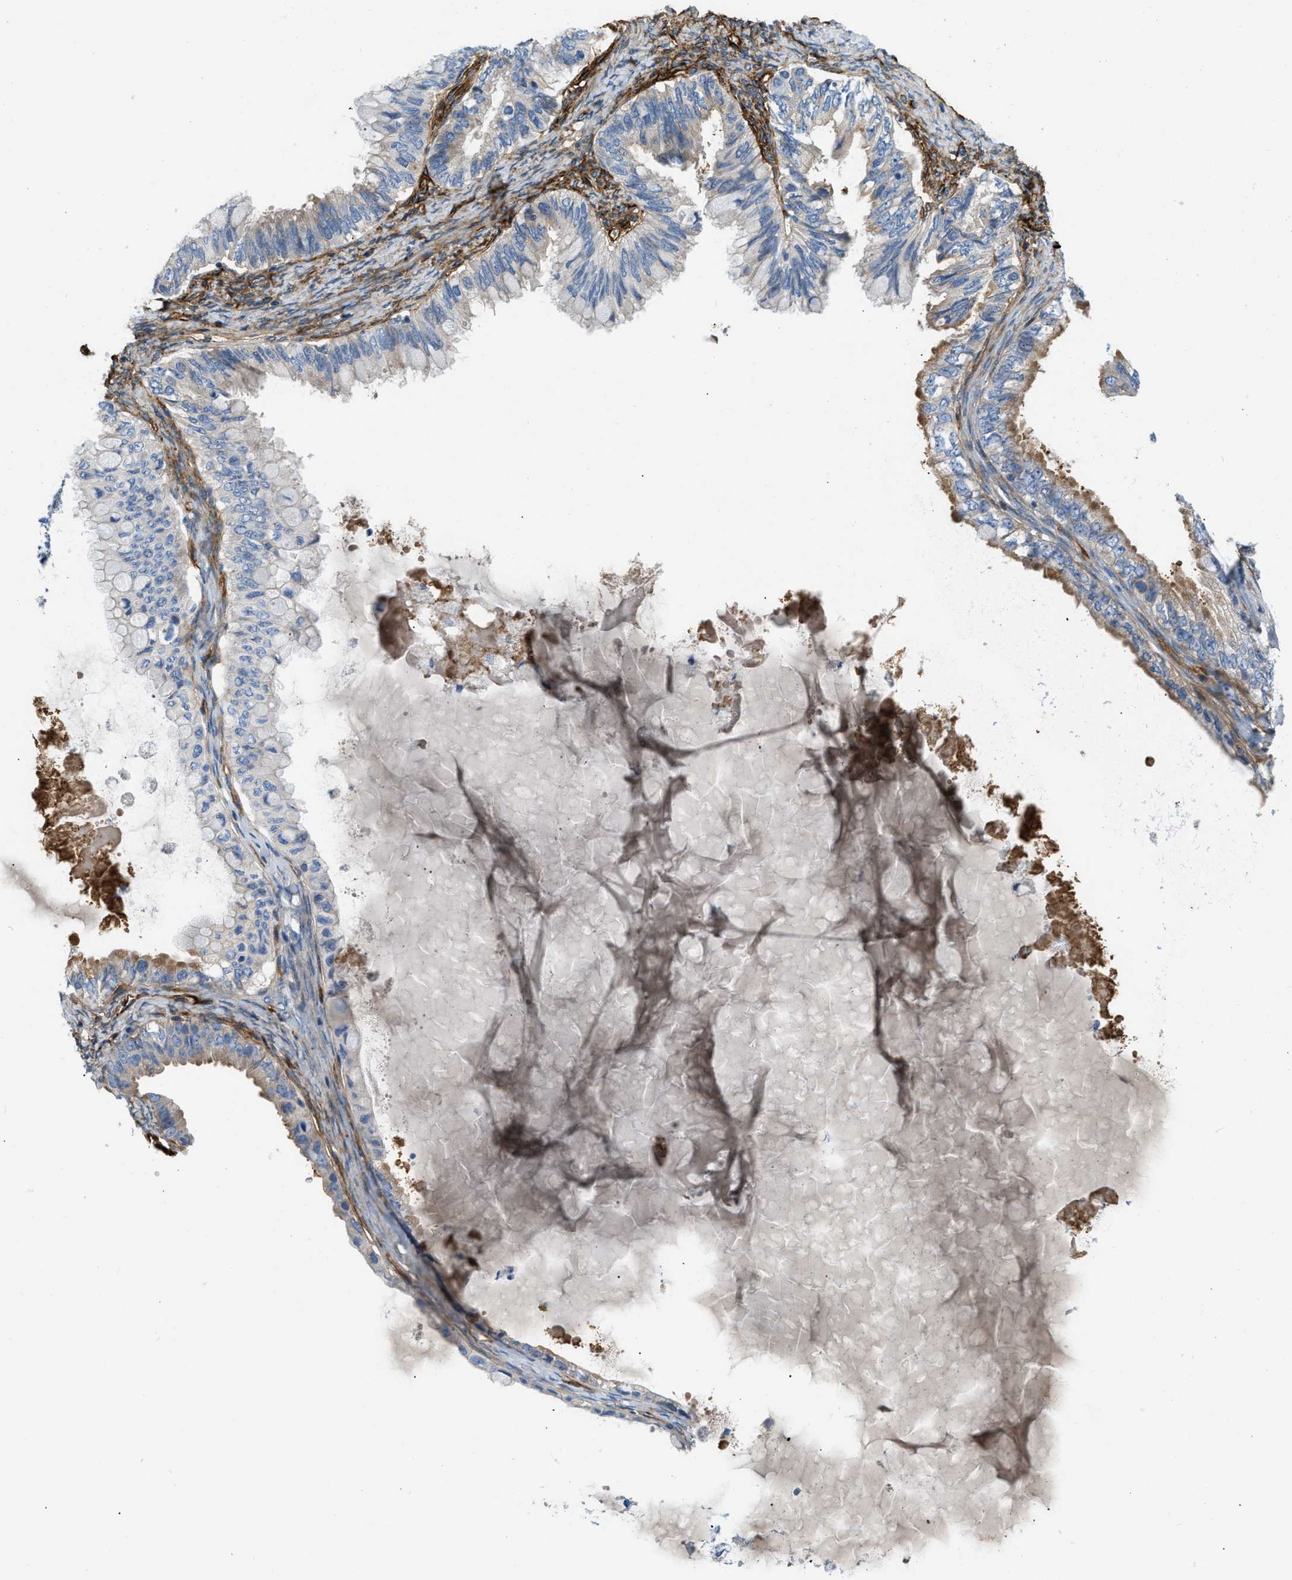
{"staining": {"intensity": "weak", "quantity": "<25%", "location": "cytoplasmic/membranous"}, "tissue": "ovarian cancer", "cell_type": "Tumor cells", "image_type": "cancer", "snomed": [{"axis": "morphology", "description": "Cystadenocarcinoma, mucinous, NOS"}, {"axis": "topography", "description": "Ovary"}], "caption": "DAB (3,3'-diaminobenzidine) immunohistochemical staining of mucinous cystadenocarcinoma (ovarian) shows no significant staining in tumor cells. Brightfield microscopy of immunohistochemistry (IHC) stained with DAB (3,3'-diaminobenzidine) (brown) and hematoxylin (blue), captured at high magnification.", "gene": "COL15A1", "patient": {"sex": "female", "age": 80}}